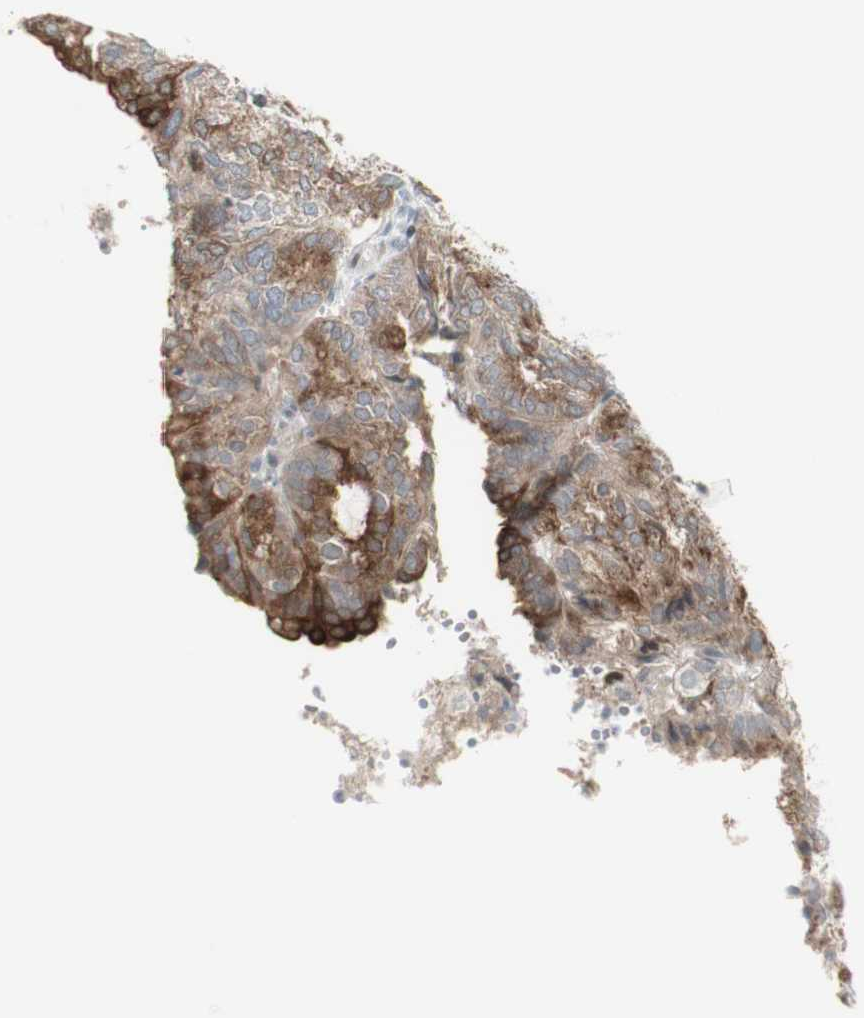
{"staining": {"intensity": "moderate", "quantity": ">75%", "location": "cytoplasmic/membranous"}, "tissue": "endometrial cancer", "cell_type": "Tumor cells", "image_type": "cancer", "snomed": [{"axis": "morphology", "description": "Adenocarcinoma, NOS"}, {"axis": "topography", "description": "Uterus"}], "caption": "A brown stain labels moderate cytoplasmic/membranous staining of a protein in human endometrial cancer (adenocarcinoma) tumor cells. The staining was performed using DAB, with brown indicating positive protein expression. Nuclei are stained blue with hematoxylin.", "gene": "C1orf116", "patient": {"sex": "female", "age": 60}}